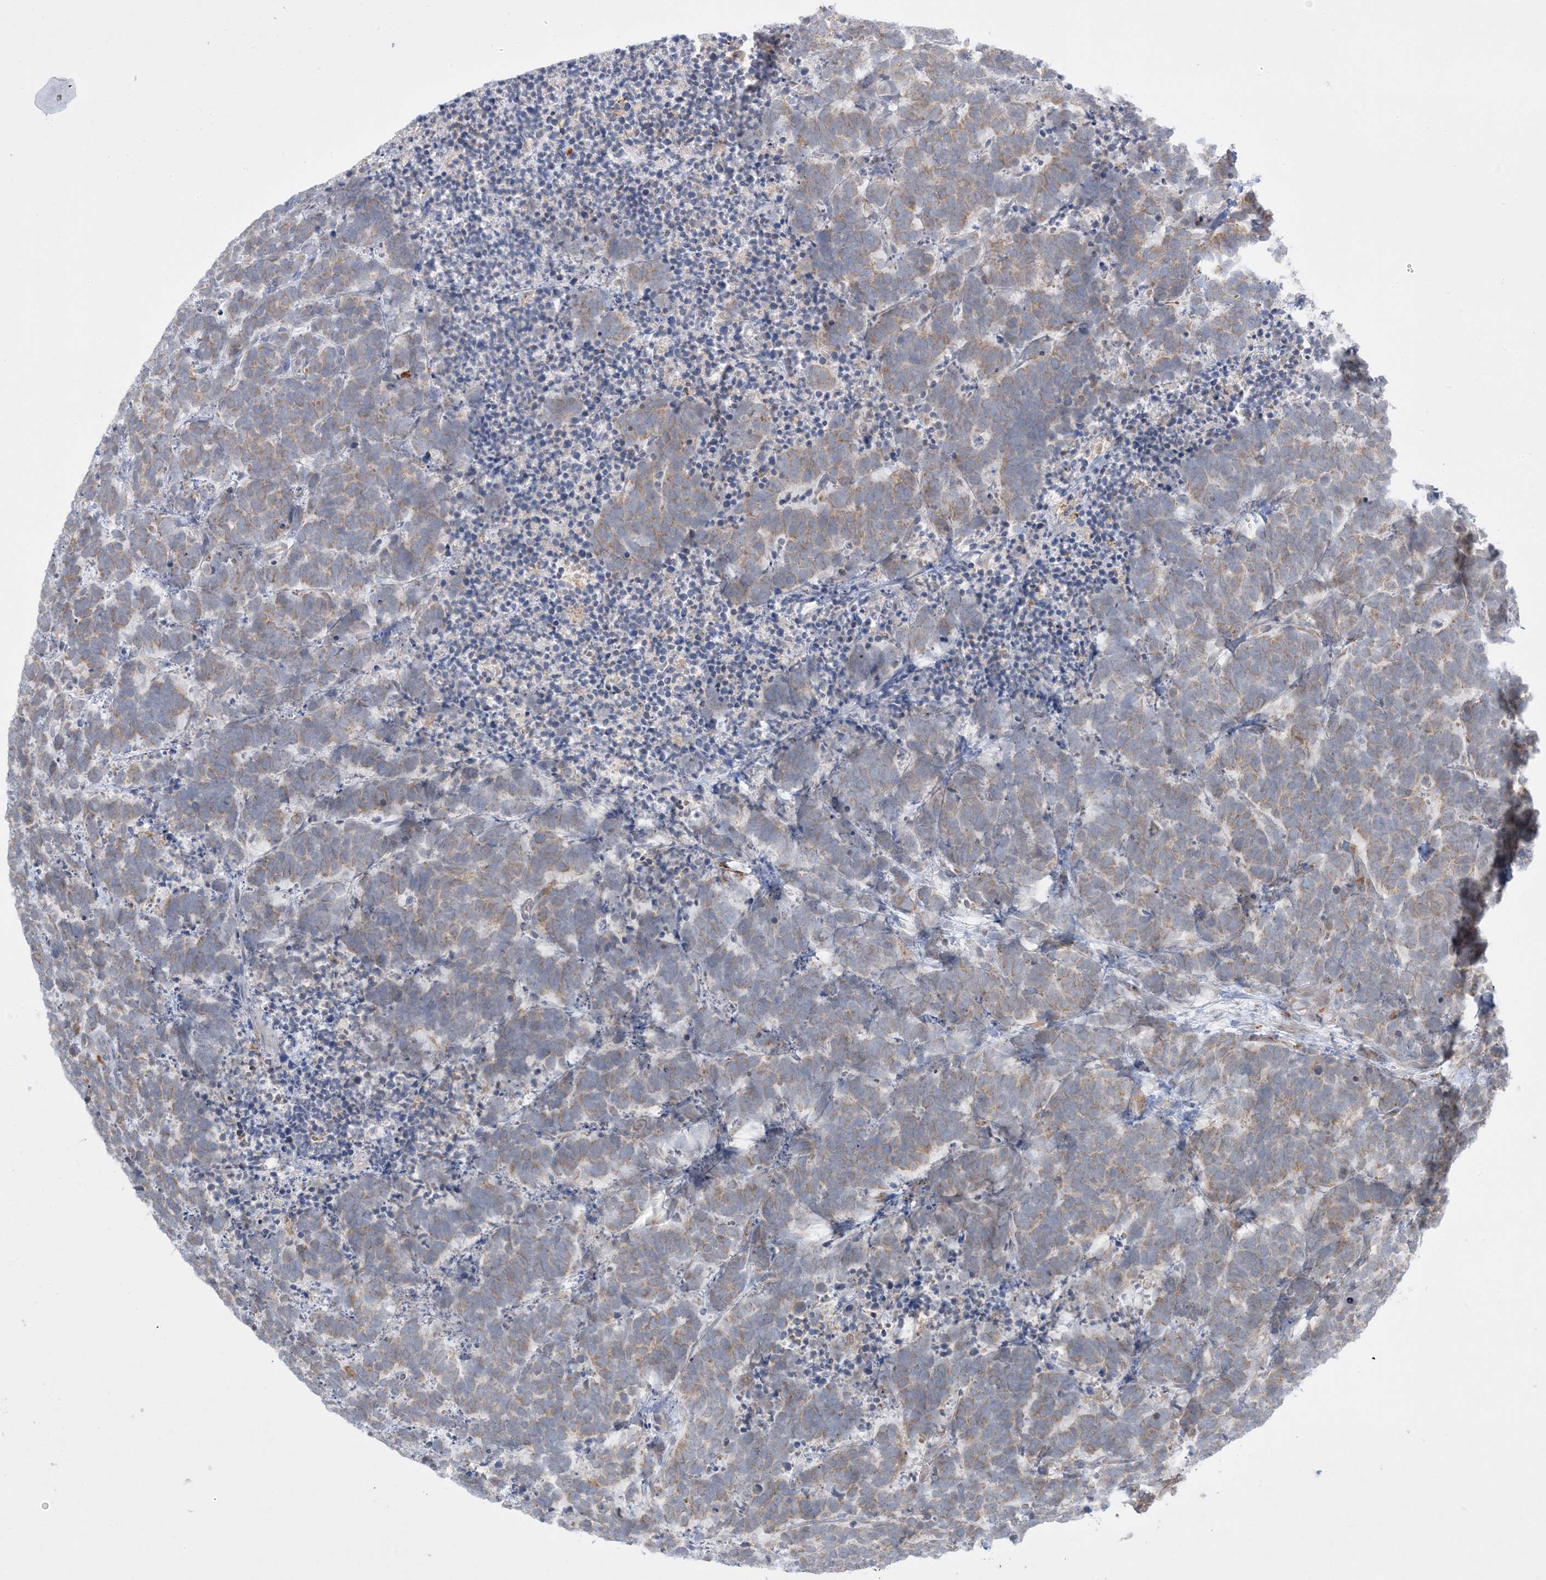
{"staining": {"intensity": "moderate", "quantity": "25%-75%", "location": "cytoplasmic/membranous"}, "tissue": "carcinoid", "cell_type": "Tumor cells", "image_type": "cancer", "snomed": [{"axis": "morphology", "description": "Carcinoma, NOS"}, {"axis": "morphology", "description": "Carcinoid, malignant, NOS"}, {"axis": "topography", "description": "Urinary bladder"}], "caption": "Immunohistochemical staining of human carcinoid reveals medium levels of moderate cytoplasmic/membranous protein expression in about 25%-75% of tumor cells. The staining is performed using DAB (3,3'-diaminobenzidine) brown chromogen to label protein expression. The nuclei are counter-stained blue using hematoxylin.", "gene": "MMGT1", "patient": {"sex": "male", "age": 57}}